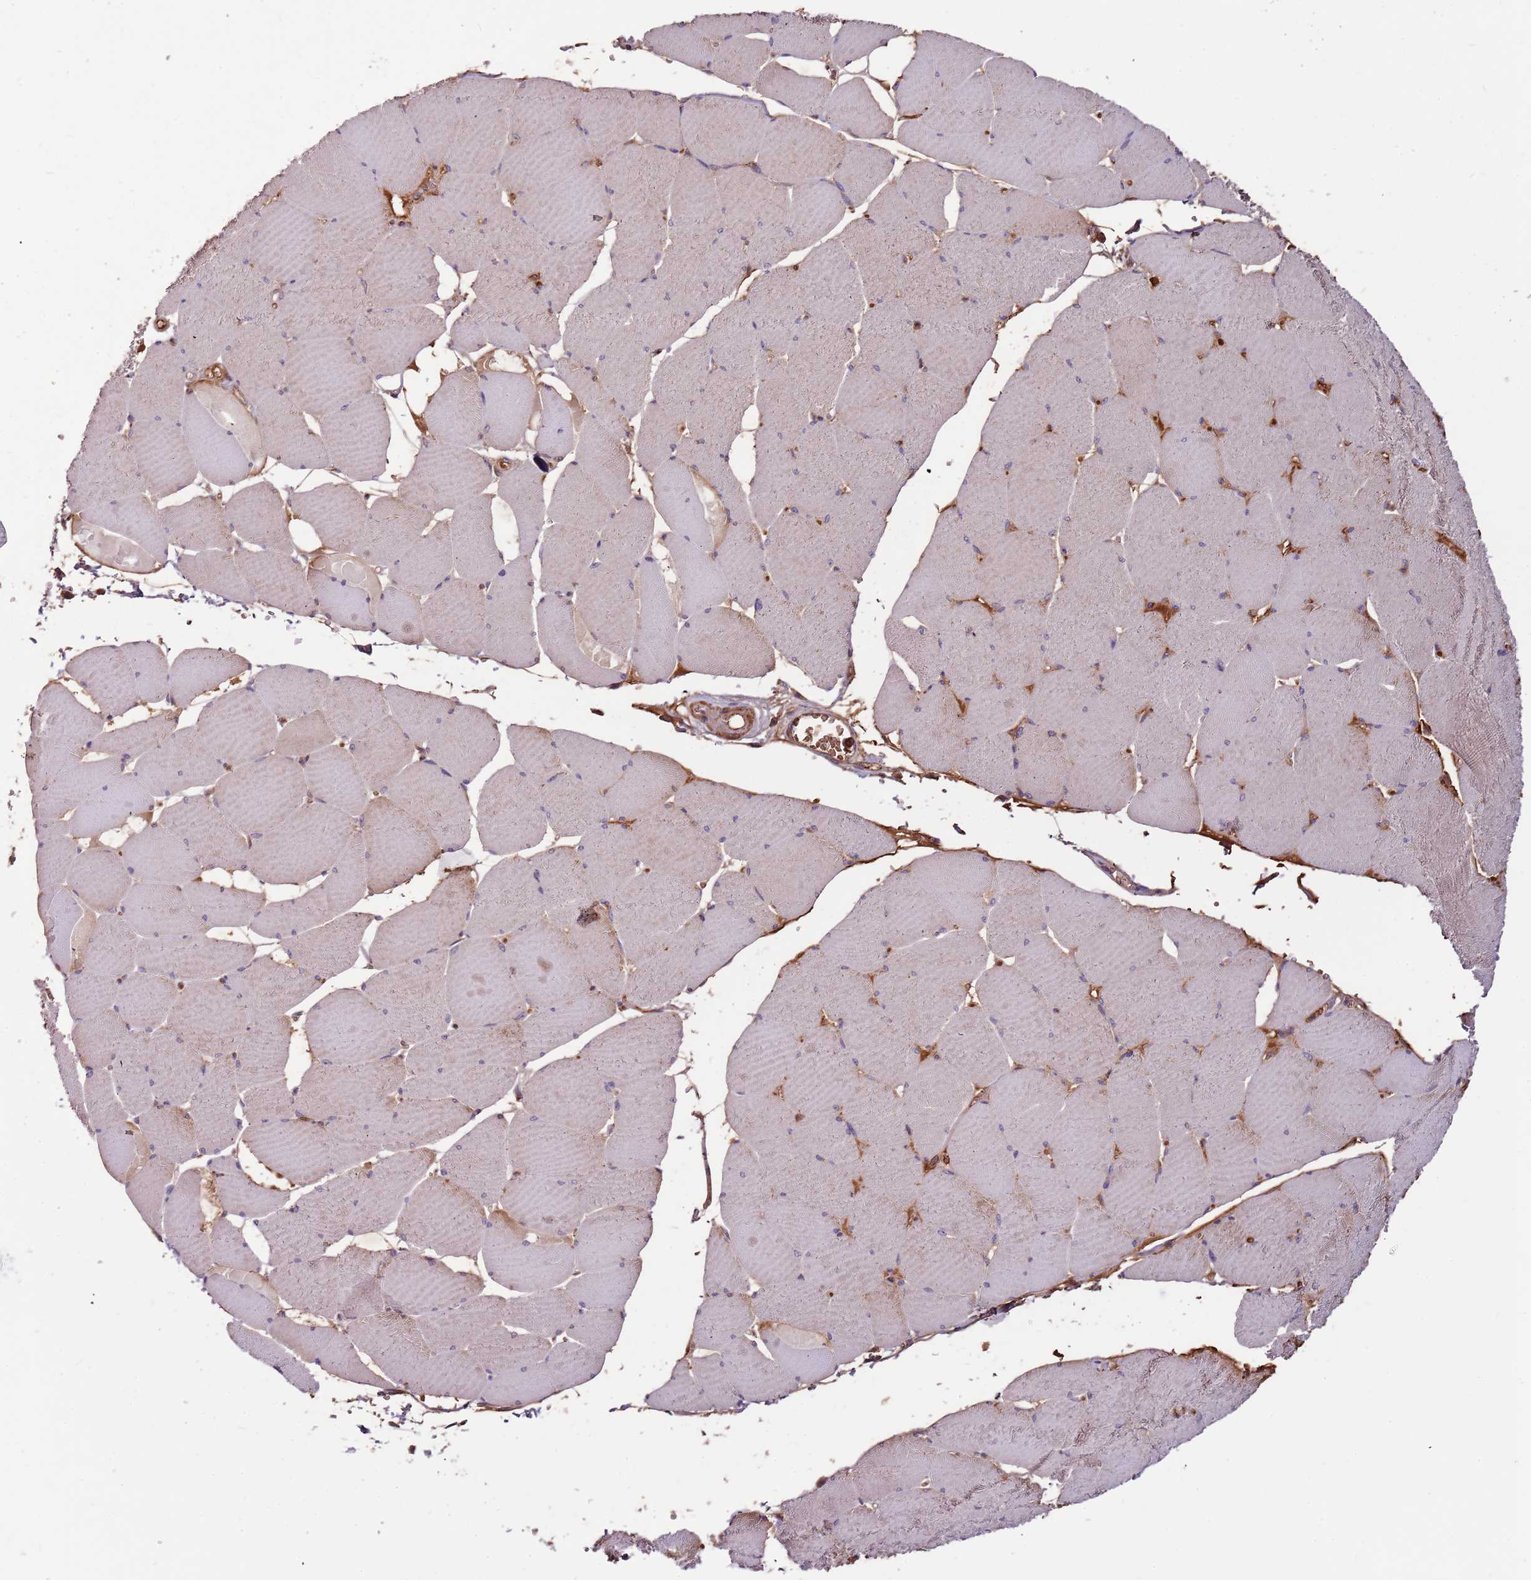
{"staining": {"intensity": "weak", "quantity": "25%-75%", "location": "cytoplasmic/membranous"}, "tissue": "skeletal muscle", "cell_type": "Myocytes", "image_type": "normal", "snomed": [{"axis": "morphology", "description": "Normal tissue, NOS"}, {"axis": "topography", "description": "Skeletal muscle"}, {"axis": "topography", "description": "Head-Neck"}], "caption": "Weak cytoplasmic/membranous protein positivity is appreciated in about 25%-75% of myocytes in skeletal muscle. The protein of interest is shown in brown color, while the nuclei are stained blue.", "gene": "DENR", "patient": {"sex": "male", "age": 66}}